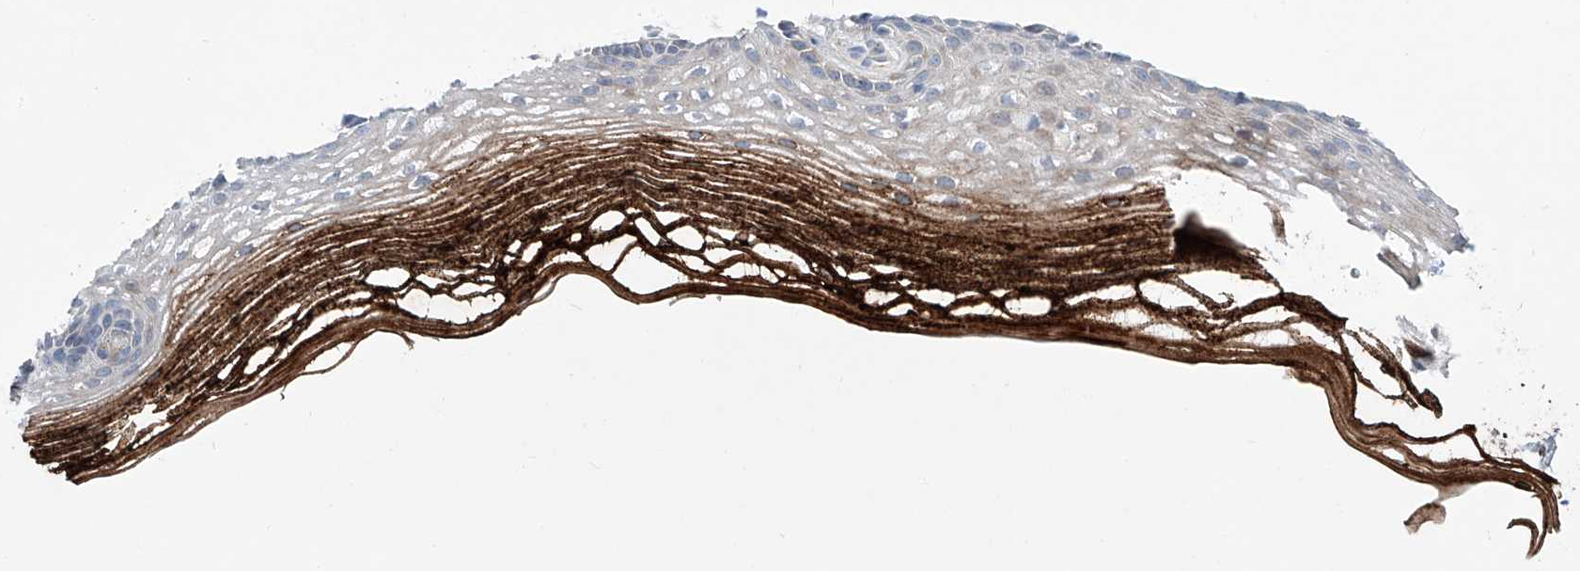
{"staining": {"intensity": "strong", "quantity": "<25%", "location": "cytoplasmic/membranous"}, "tissue": "vagina", "cell_type": "Squamous epithelial cells", "image_type": "normal", "snomed": [{"axis": "morphology", "description": "Normal tissue, NOS"}, {"axis": "topography", "description": "Vagina"}], "caption": "A medium amount of strong cytoplasmic/membranous positivity is seen in about <25% of squamous epithelial cells in benign vagina. The protein of interest is stained brown, and the nuclei are stained in blue (DAB IHC with brightfield microscopy, high magnification).", "gene": "CDH5", "patient": {"sex": "female", "age": 46}}